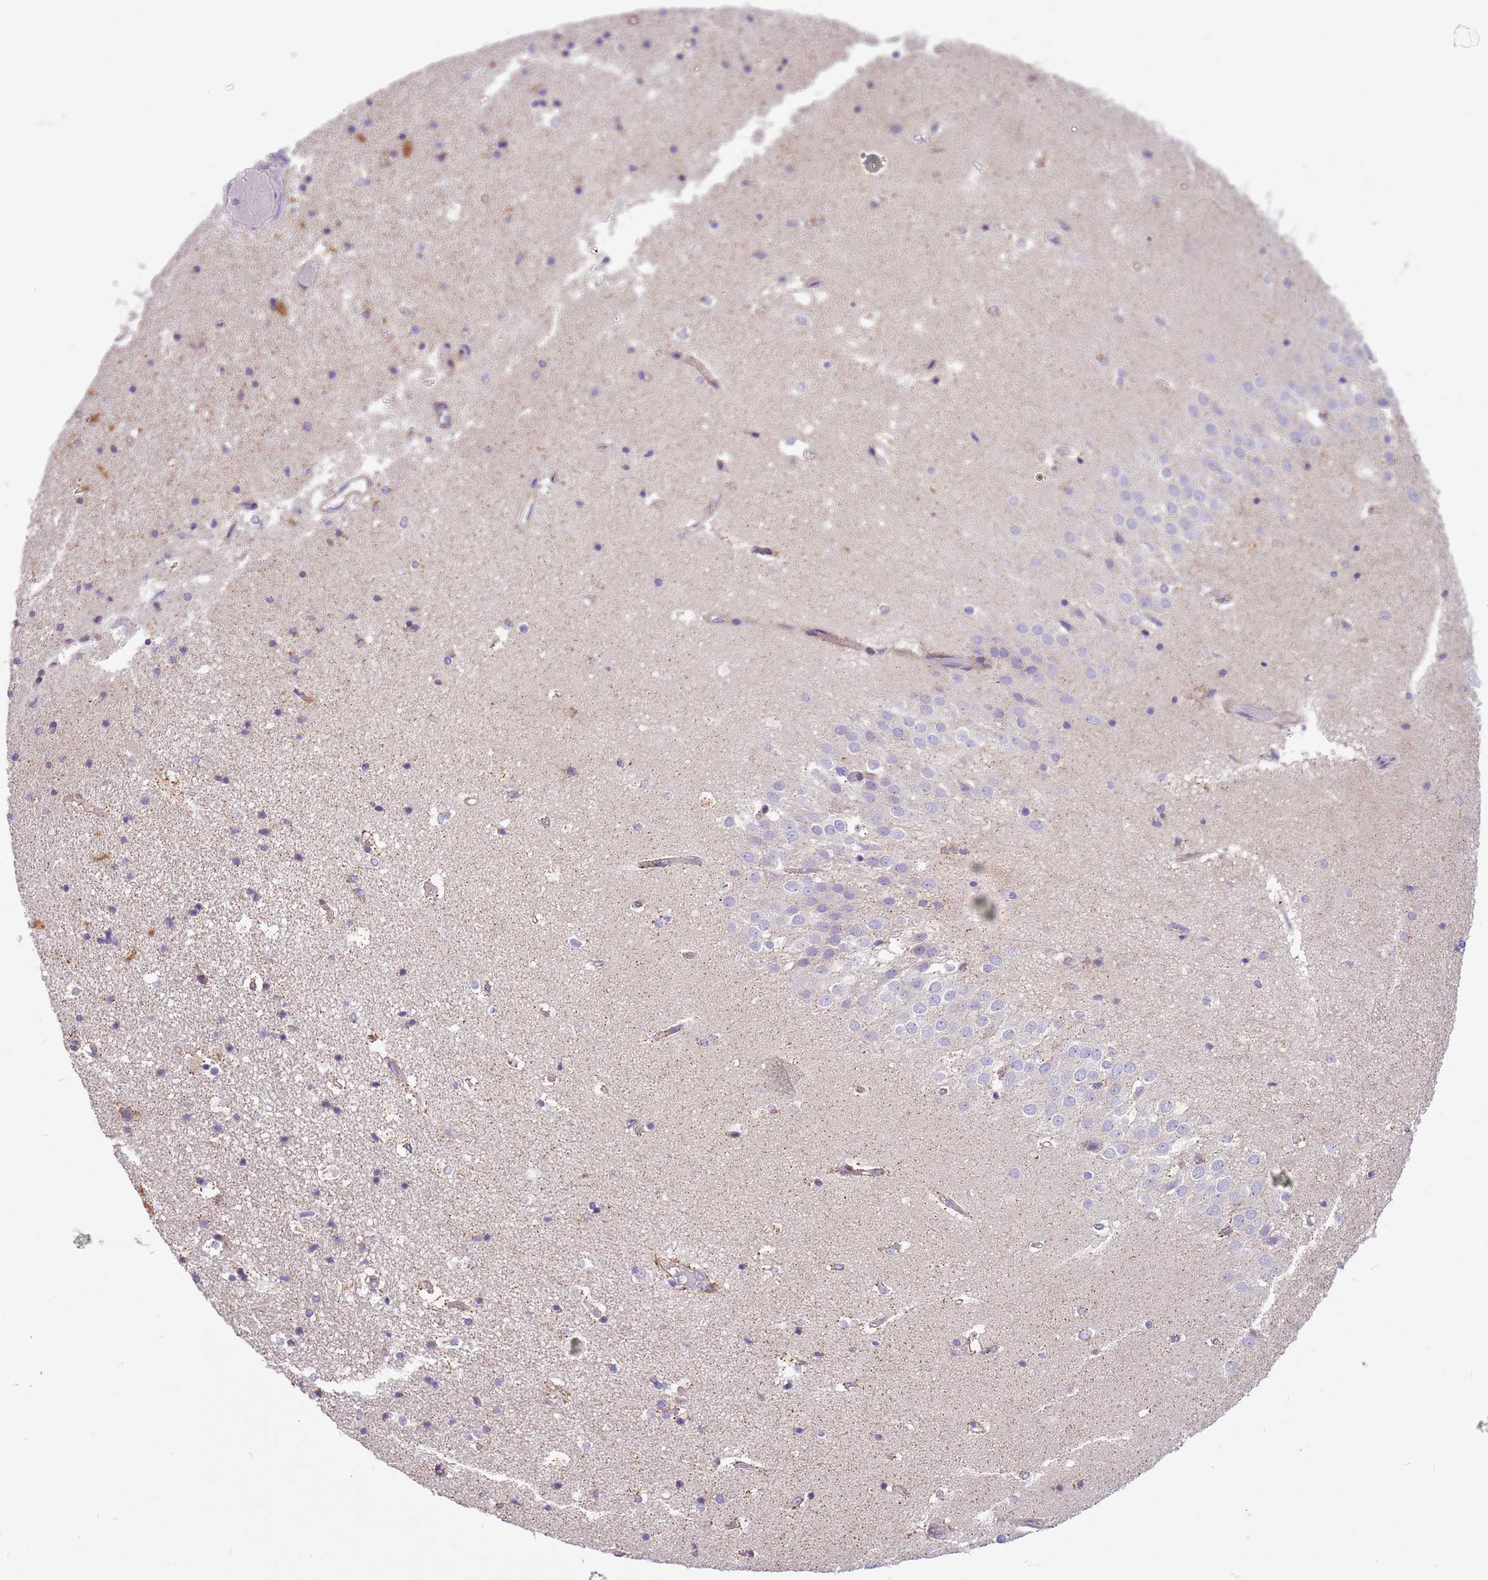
{"staining": {"intensity": "negative", "quantity": "none", "location": "none"}, "tissue": "hippocampus", "cell_type": "Glial cells", "image_type": "normal", "snomed": [{"axis": "morphology", "description": "Normal tissue, NOS"}, {"axis": "topography", "description": "Hippocampus"}], "caption": "Immunohistochemistry micrograph of benign human hippocampus stained for a protein (brown), which shows no expression in glial cells.", "gene": "SERINC3", "patient": {"sex": "female", "age": 52}}